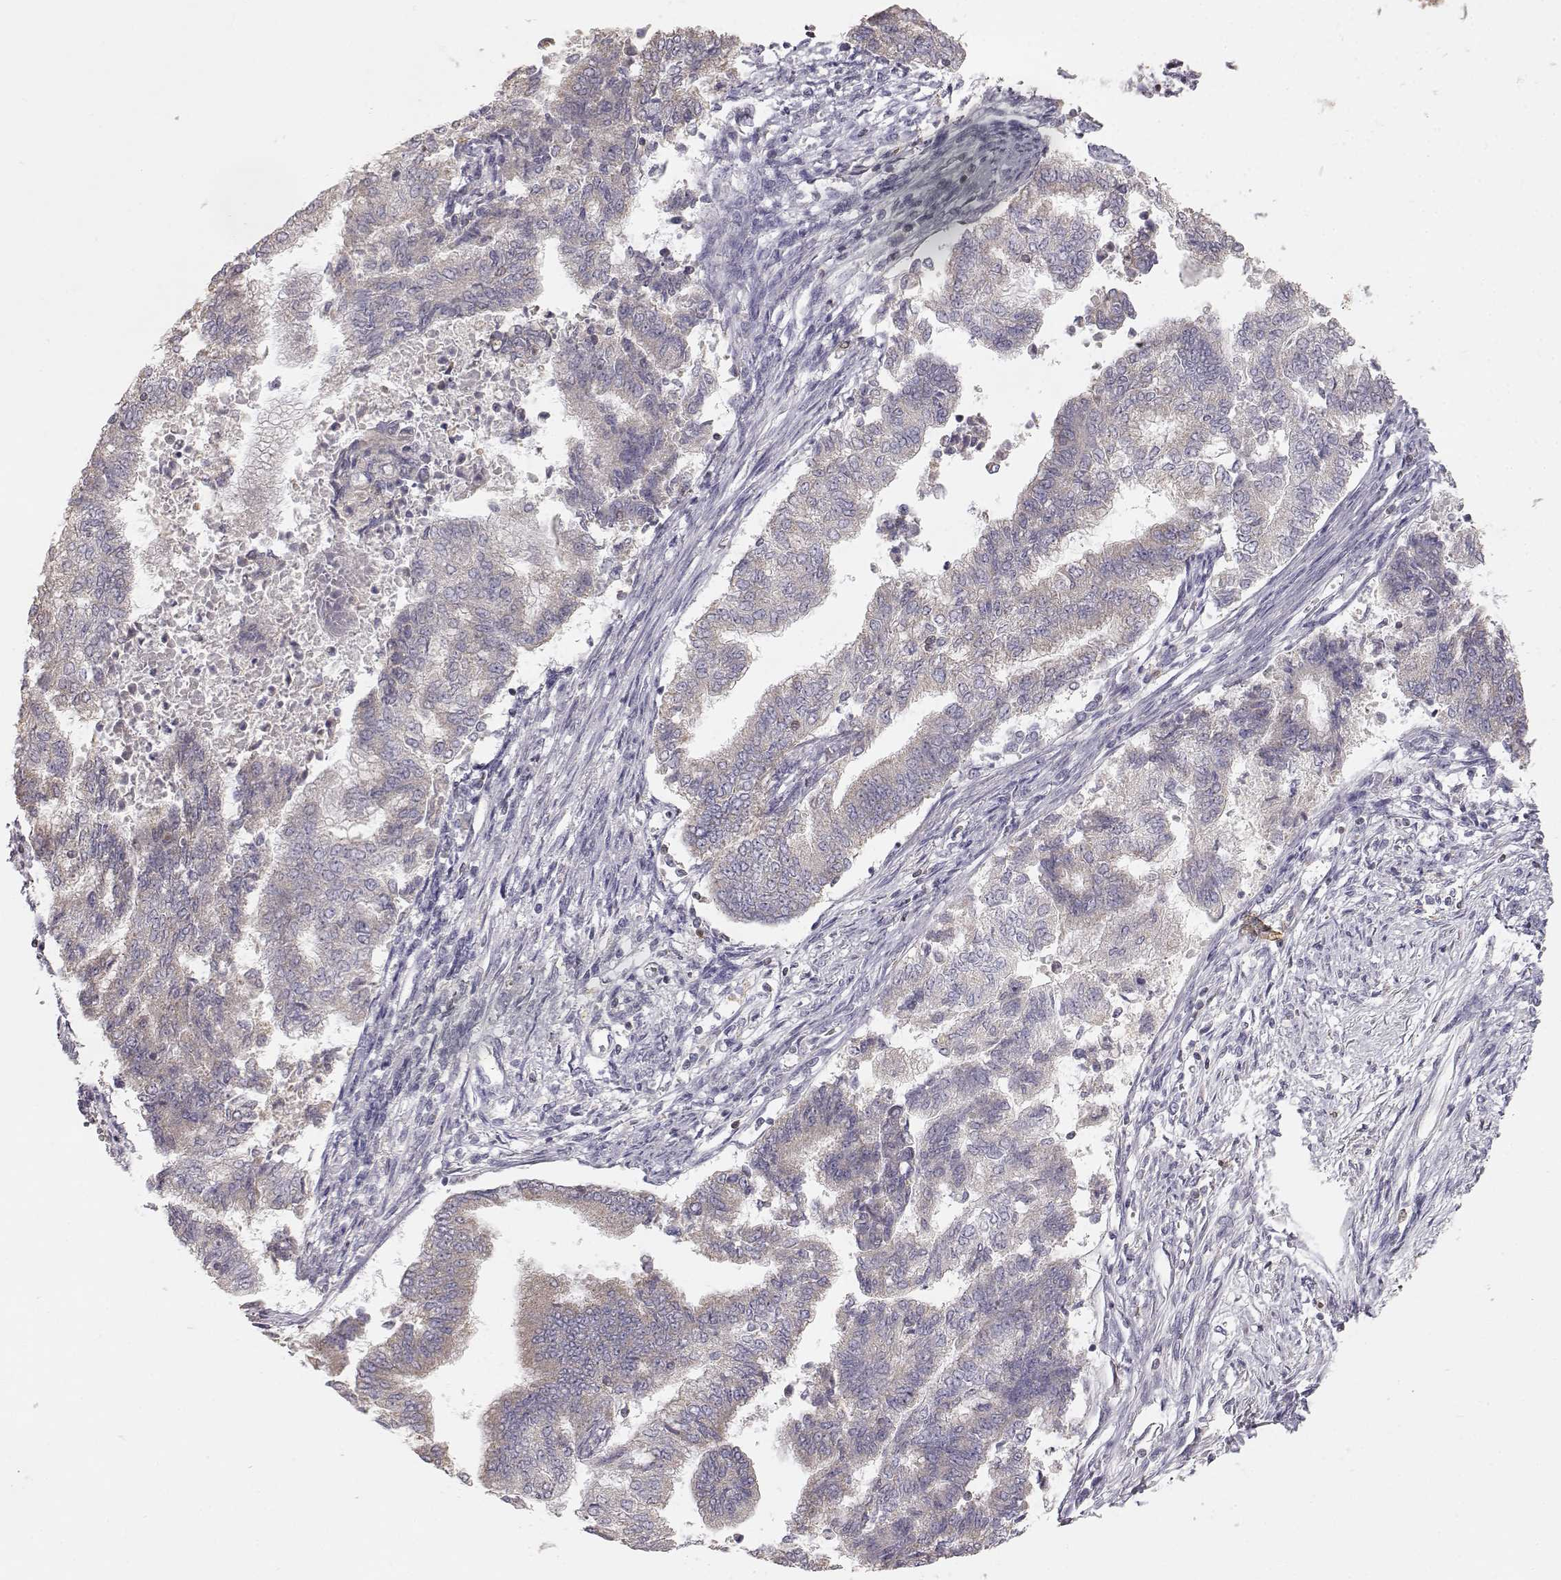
{"staining": {"intensity": "weak", "quantity": "25%-75%", "location": "cytoplasmic/membranous"}, "tissue": "endometrial cancer", "cell_type": "Tumor cells", "image_type": "cancer", "snomed": [{"axis": "morphology", "description": "Adenocarcinoma, NOS"}, {"axis": "topography", "description": "Endometrium"}], "caption": "Endometrial cancer (adenocarcinoma) stained with DAB (3,3'-diaminobenzidine) immunohistochemistry exhibits low levels of weak cytoplasmic/membranous positivity in approximately 25%-75% of tumor cells.", "gene": "GRAP2", "patient": {"sex": "female", "age": 65}}